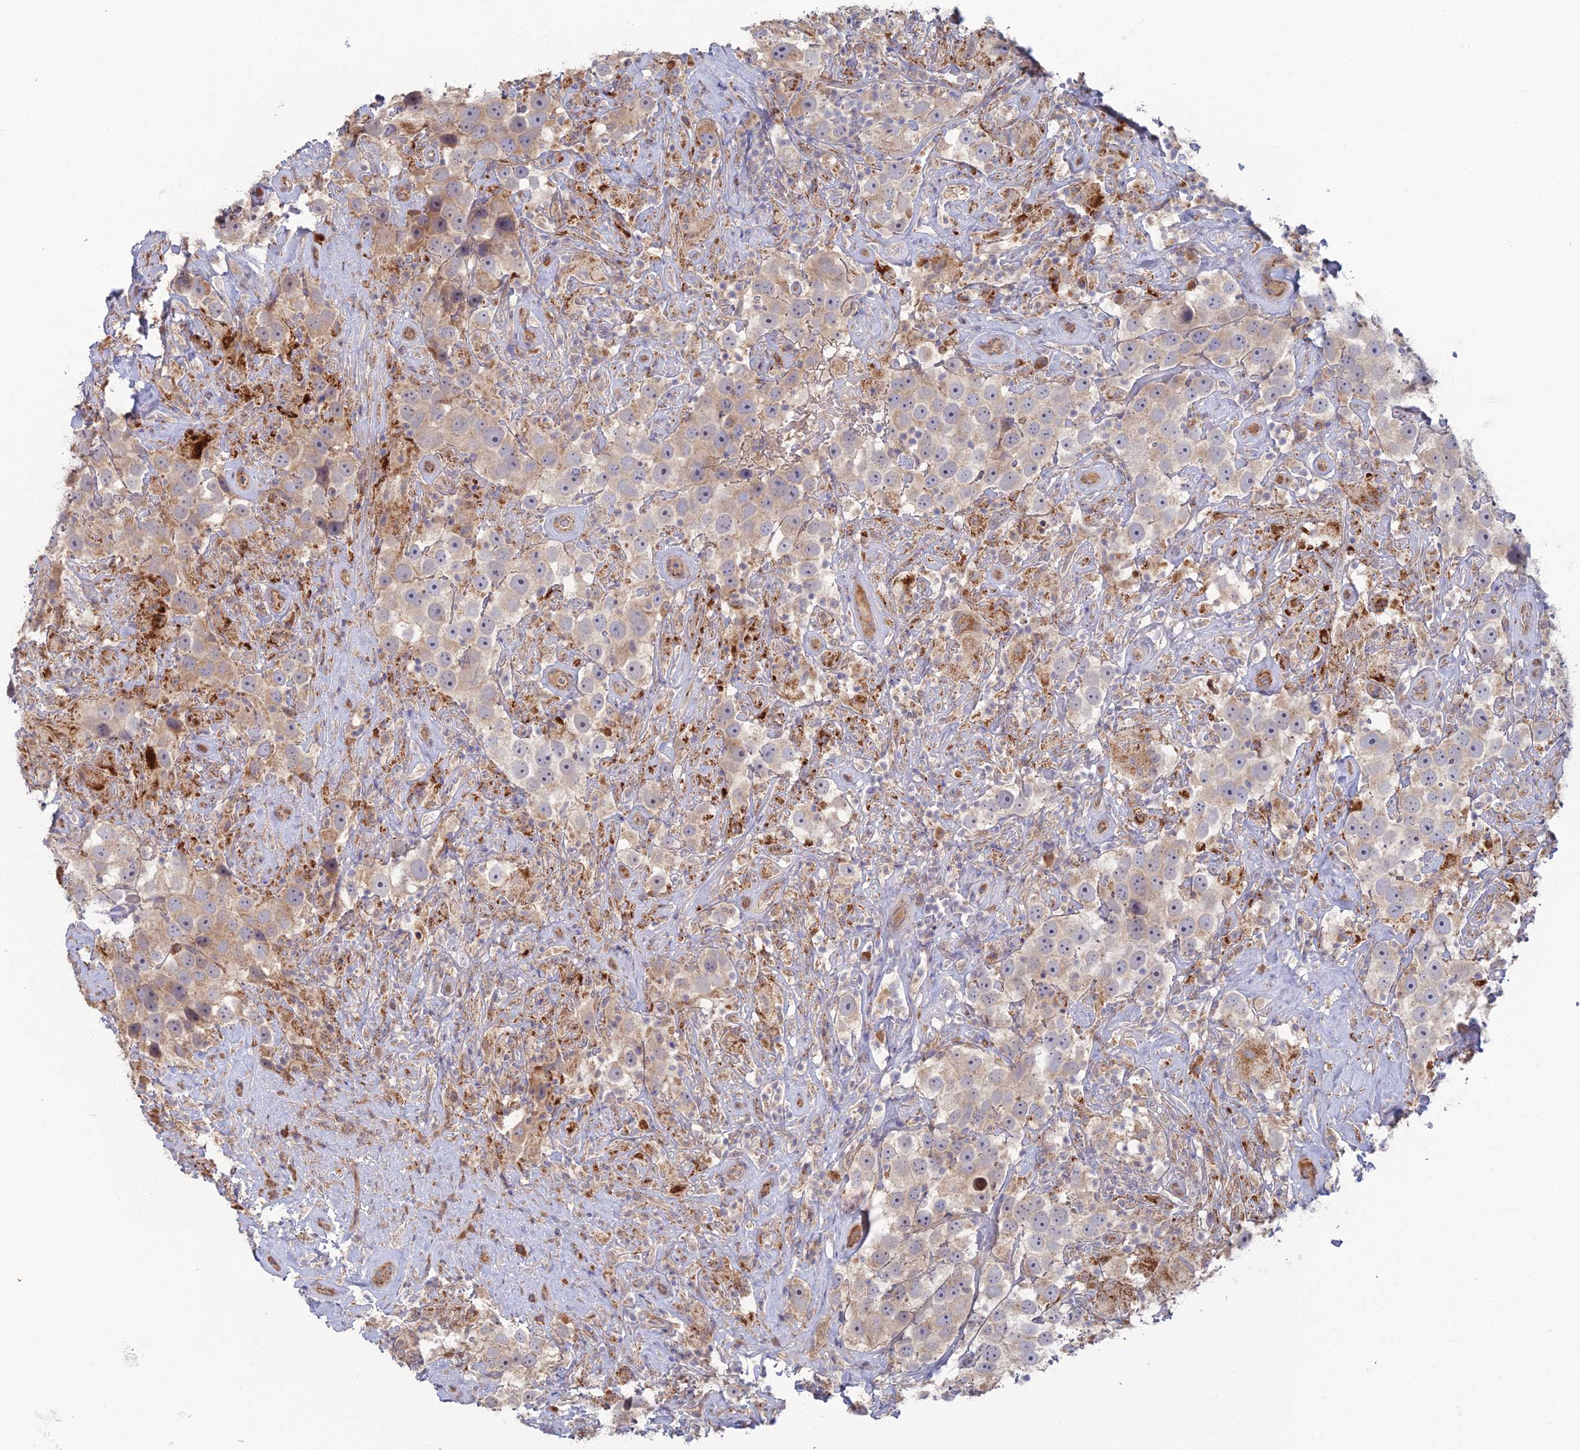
{"staining": {"intensity": "weak", "quantity": "25%-75%", "location": "cytoplasmic/membranous"}, "tissue": "testis cancer", "cell_type": "Tumor cells", "image_type": "cancer", "snomed": [{"axis": "morphology", "description": "Seminoma, NOS"}, {"axis": "topography", "description": "Testis"}], "caption": "IHC of human testis cancer (seminoma) displays low levels of weak cytoplasmic/membranous positivity in about 25%-75% of tumor cells.", "gene": "ARL16", "patient": {"sex": "male", "age": 49}}